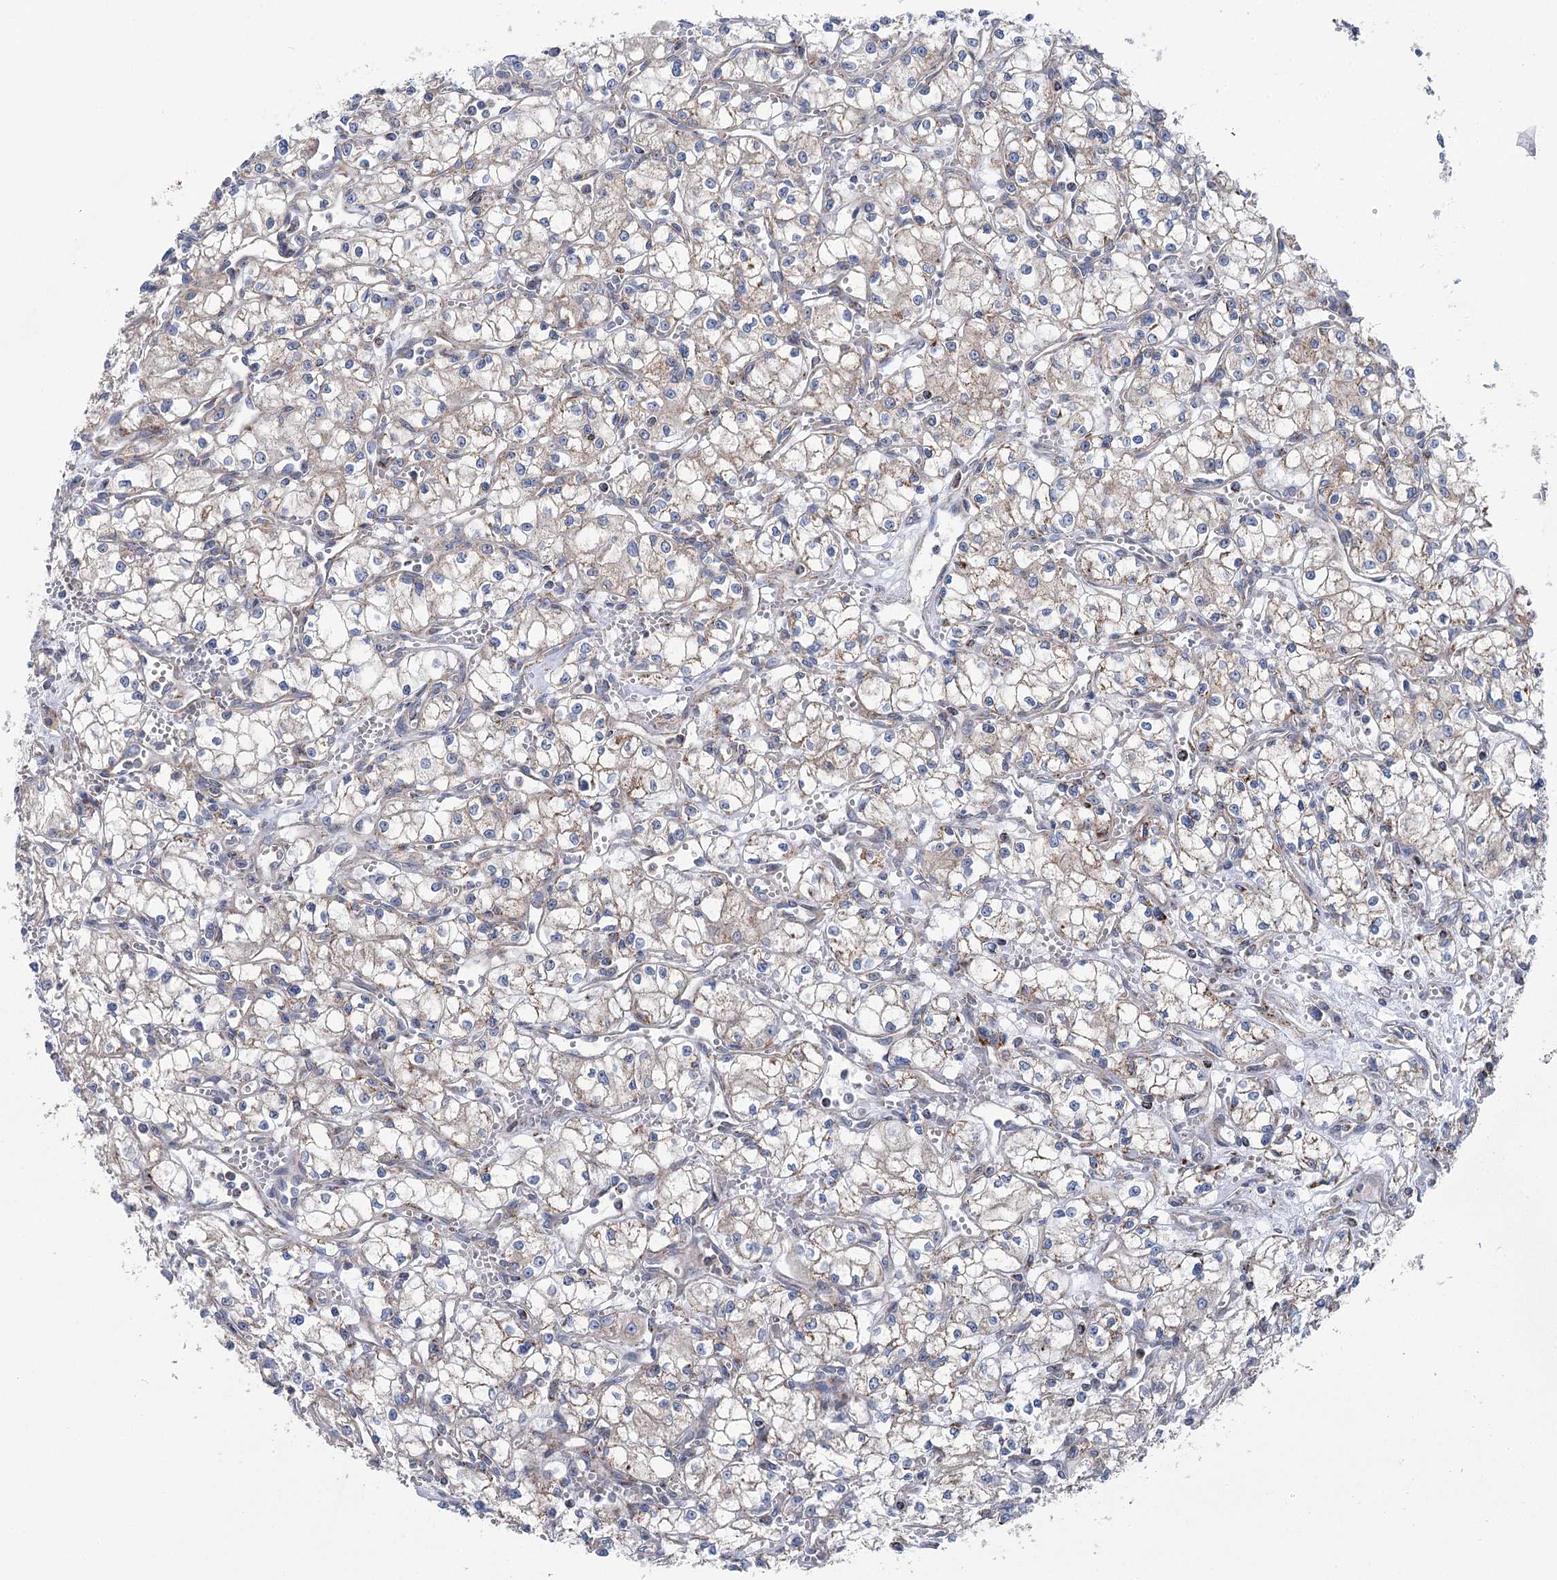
{"staining": {"intensity": "weak", "quantity": "25%-75%", "location": "cytoplasmic/membranous"}, "tissue": "renal cancer", "cell_type": "Tumor cells", "image_type": "cancer", "snomed": [{"axis": "morphology", "description": "Adenocarcinoma, NOS"}, {"axis": "topography", "description": "Kidney"}], "caption": "This photomicrograph shows IHC staining of human renal cancer (adenocarcinoma), with low weak cytoplasmic/membranous positivity in about 25%-75% of tumor cells.", "gene": "MARK2", "patient": {"sex": "male", "age": 59}}